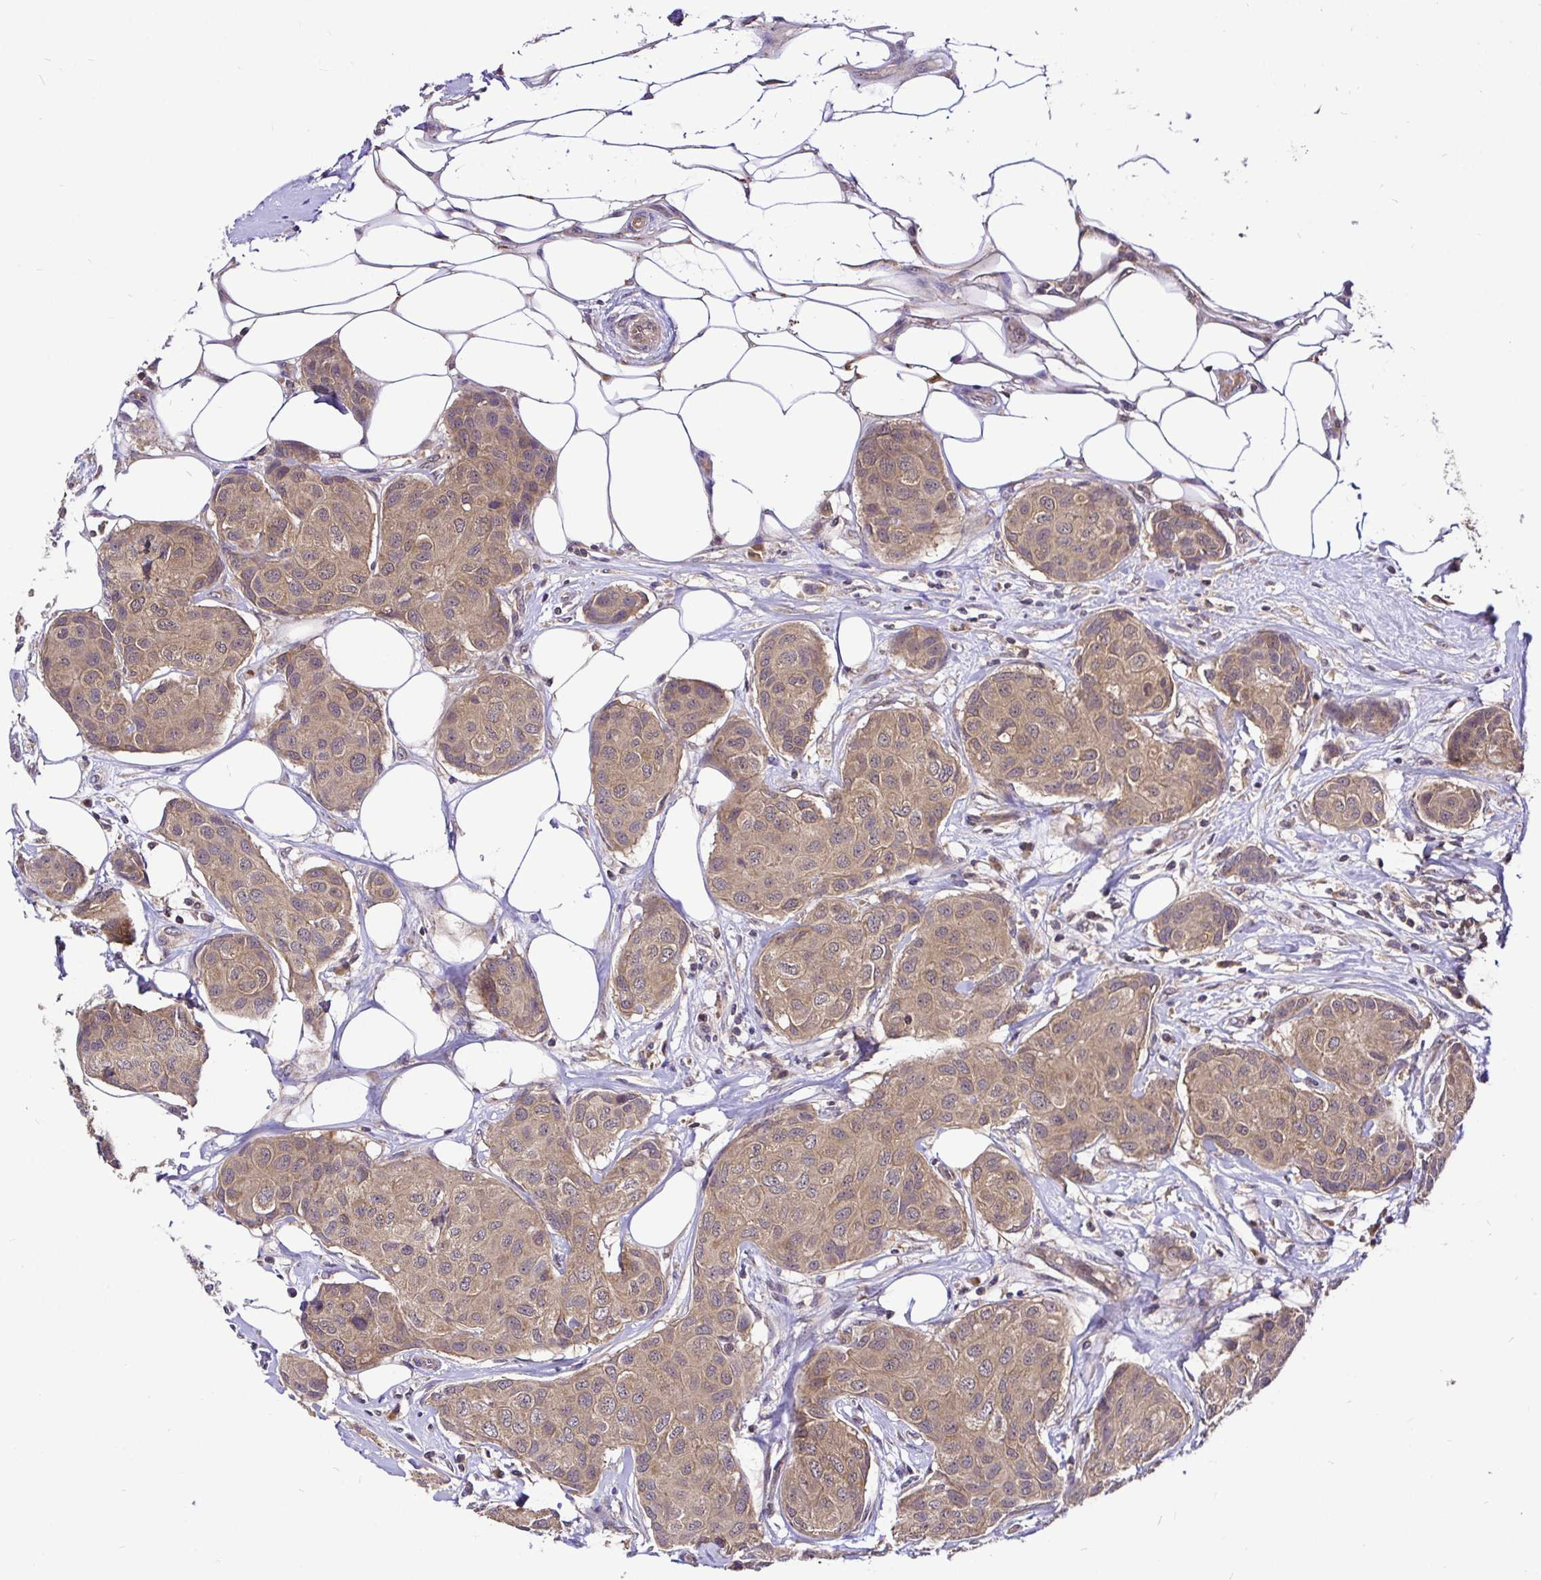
{"staining": {"intensity": "moderate", "quantity": ">75%", "location": "cytoplasmic/membranous"}, "tissue": "breast cancer", "cell_type": "Tumor cells", "image_type": "cancer", "snomed": [{"axis": "morphology", "description": "Duct carcinoma"}, {"axis": "topography", "description": "Breast"}, {"axis": "topography", "description": "Lymph node"}], "caption": "Human breast invasive ductal carcinoma stained with a protein marker shows moderate staining in tumor cells.", "gene": "UBE2M", "patient": {"sex": "female", "age": 80}}